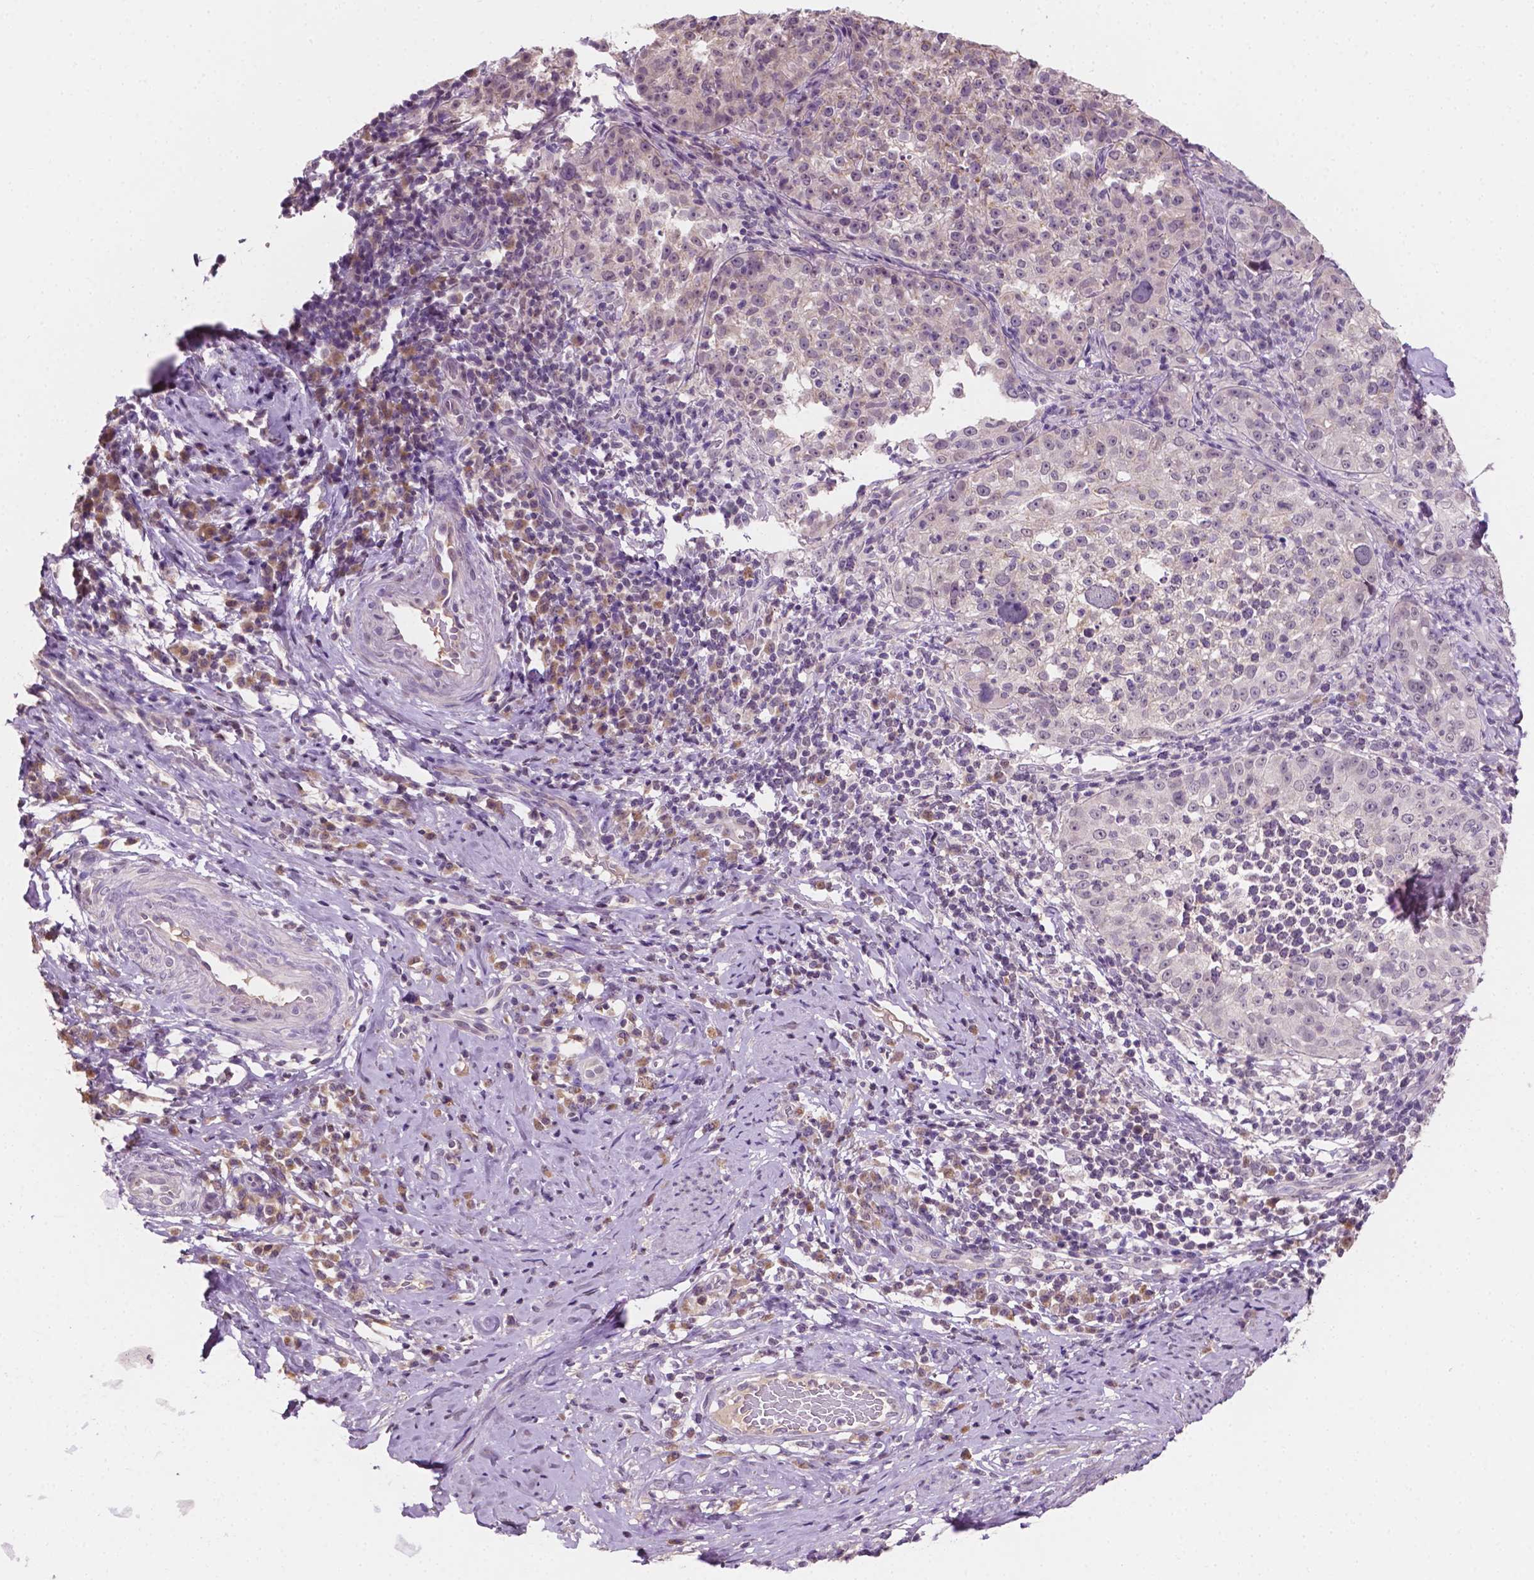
{"staining": {"intensity": "negative", "quantity": "none", "location": "none"}, "tissue": "cervical cancer", "cell_type": "Tumor cells", "image_type": "cancer", "snomed": [{"axis": "morphology", "description": "Squamous cell carcinoma, NOS"}, {"axis": "topography", "description": "Cervix"}], "caption": "DAB (3,3'-diaminobenzidine) immunohistochemical staining of human cervical squamous cell carcinoma displays no significant expression in tumor cells. Brightfield microscopy of immunohistochemistry stained with DAB (3,3'-diaminobenzidine) (brown) and hematoxylin (blue), captured at high magnification.", "gene": "MROH6", "patient": {"sex": "female", "age": 75}}